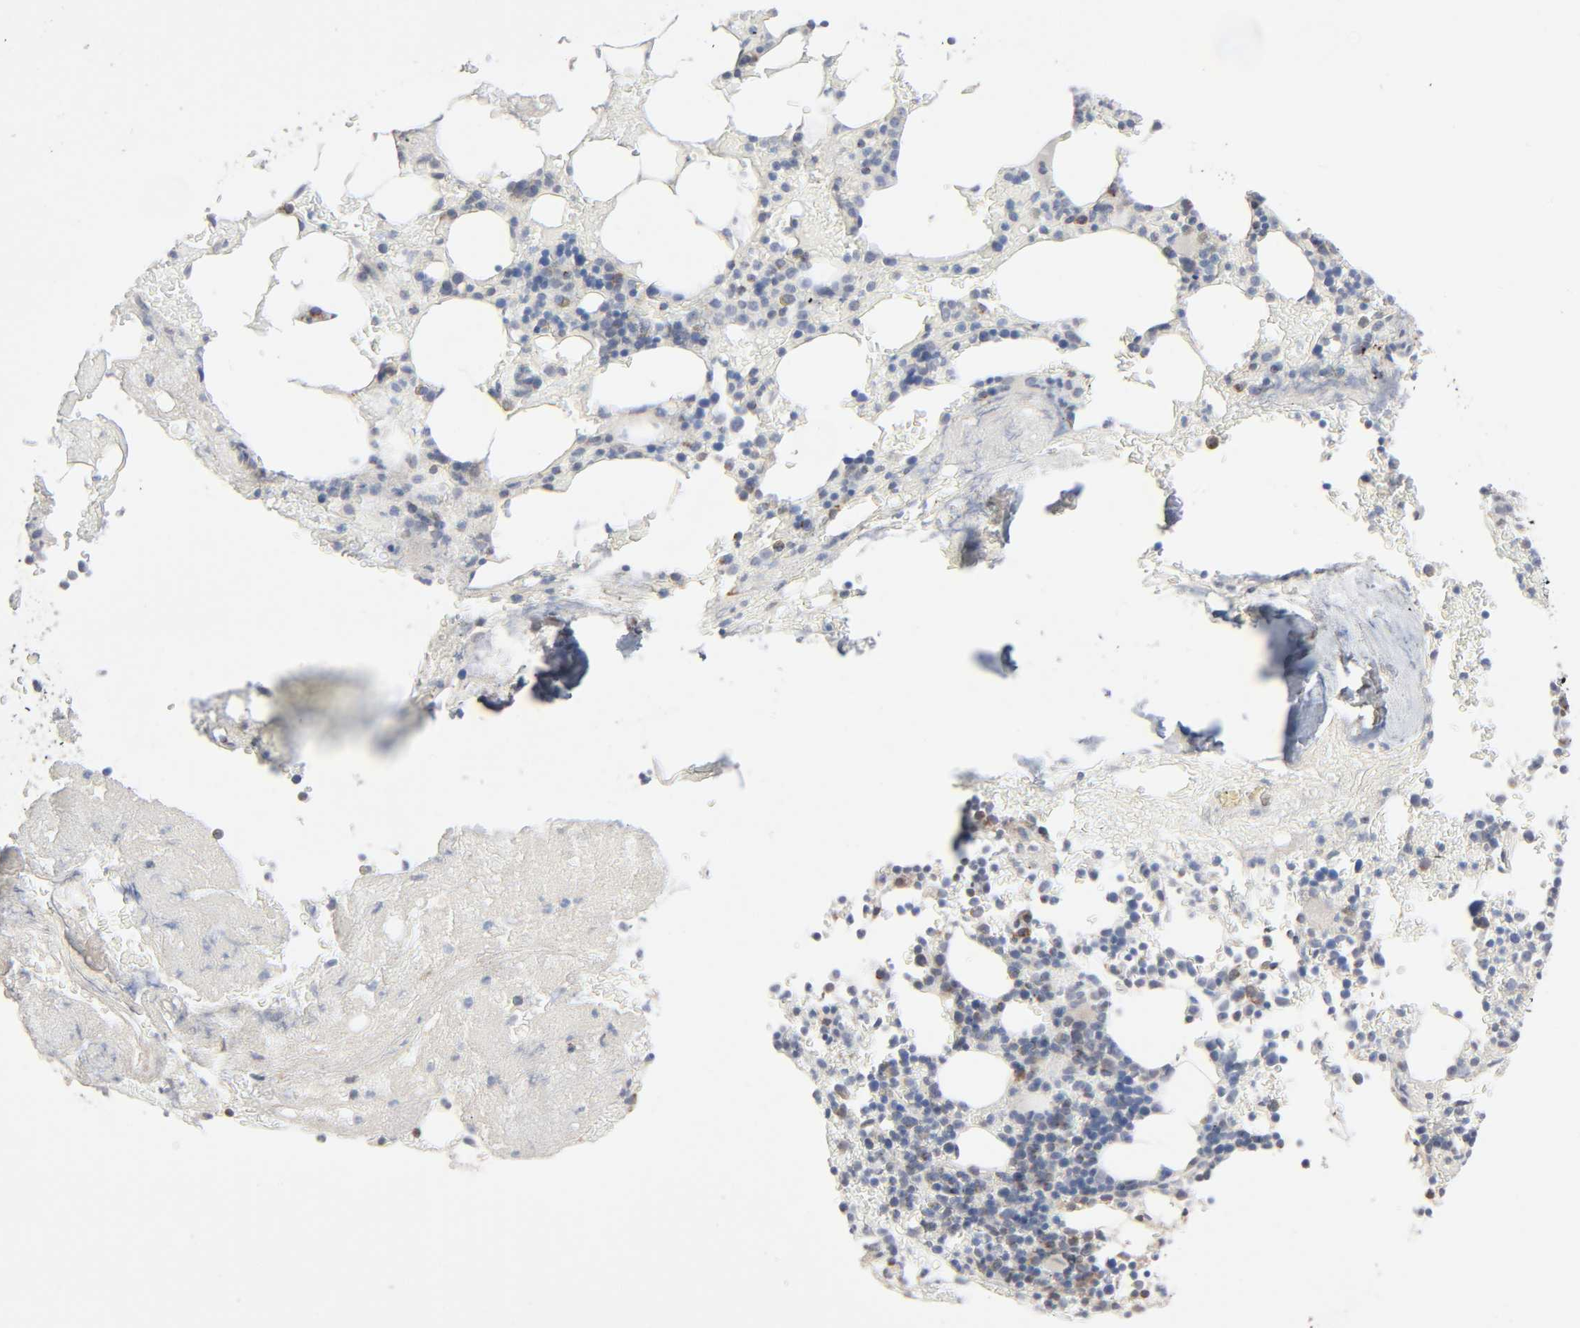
{"staining": {"intensity": "moderate", "quantity": "<25%", "location": "cytoplasmic/membranous"}, "tissue": "bone marrow", "cell_type": "Hematopoietic cells", "image_type": "normal", "snomed": [{"axis": "morphology", "description": "Normal tissue, NOS"}, {"axis": "topography", "description": "Bone marrow"}], "caption": "A low amount of moderate cytoplasmic/membranous positivity is seen in about <25% of hematopoietic cells in benign bone marrow.", "gene": "SYT16", "patient": {"sex": "female", "age": 73}}